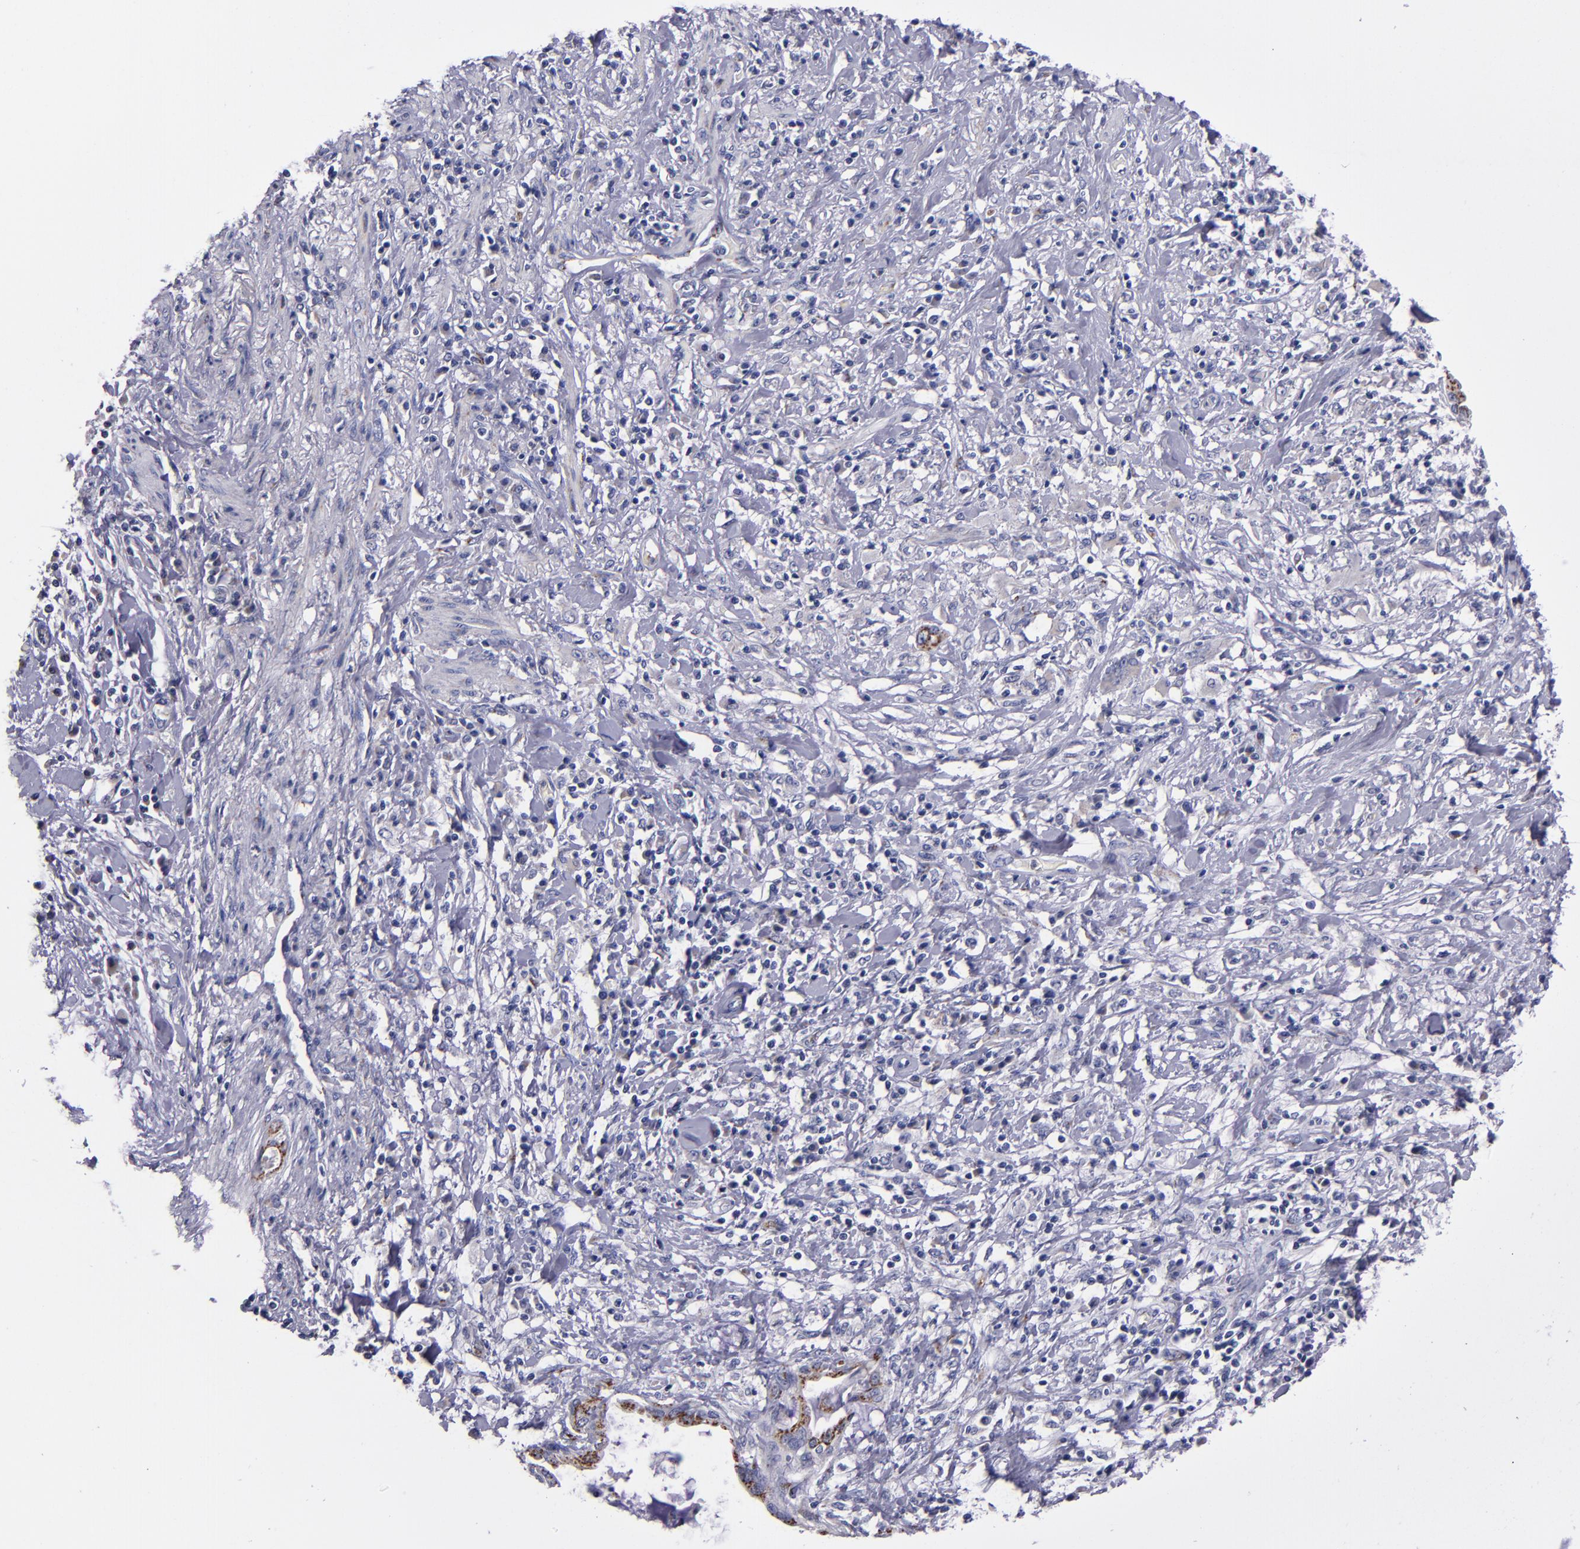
{"staining": {"intensity": "strong", "quantity": ">75%", "location": "cytoplasmic/membranous"}, "tissue": "pancreatic cancer", "cell_type": "Tumor cells", "image_type": "cancer", "snomed": [{"axis": "morphology", "description": "Adenocarcinoma, NOS"}, {"axis": "topography", "description": "Pancreas"}], "caption": "Tumor cells show strong cytoplasmic/membranous positivity in about >75% of cells in pancreatic cancer (adenocarcinoma).", "gene": "RAB41", "patient": {"sex": "female", "age": 64}}